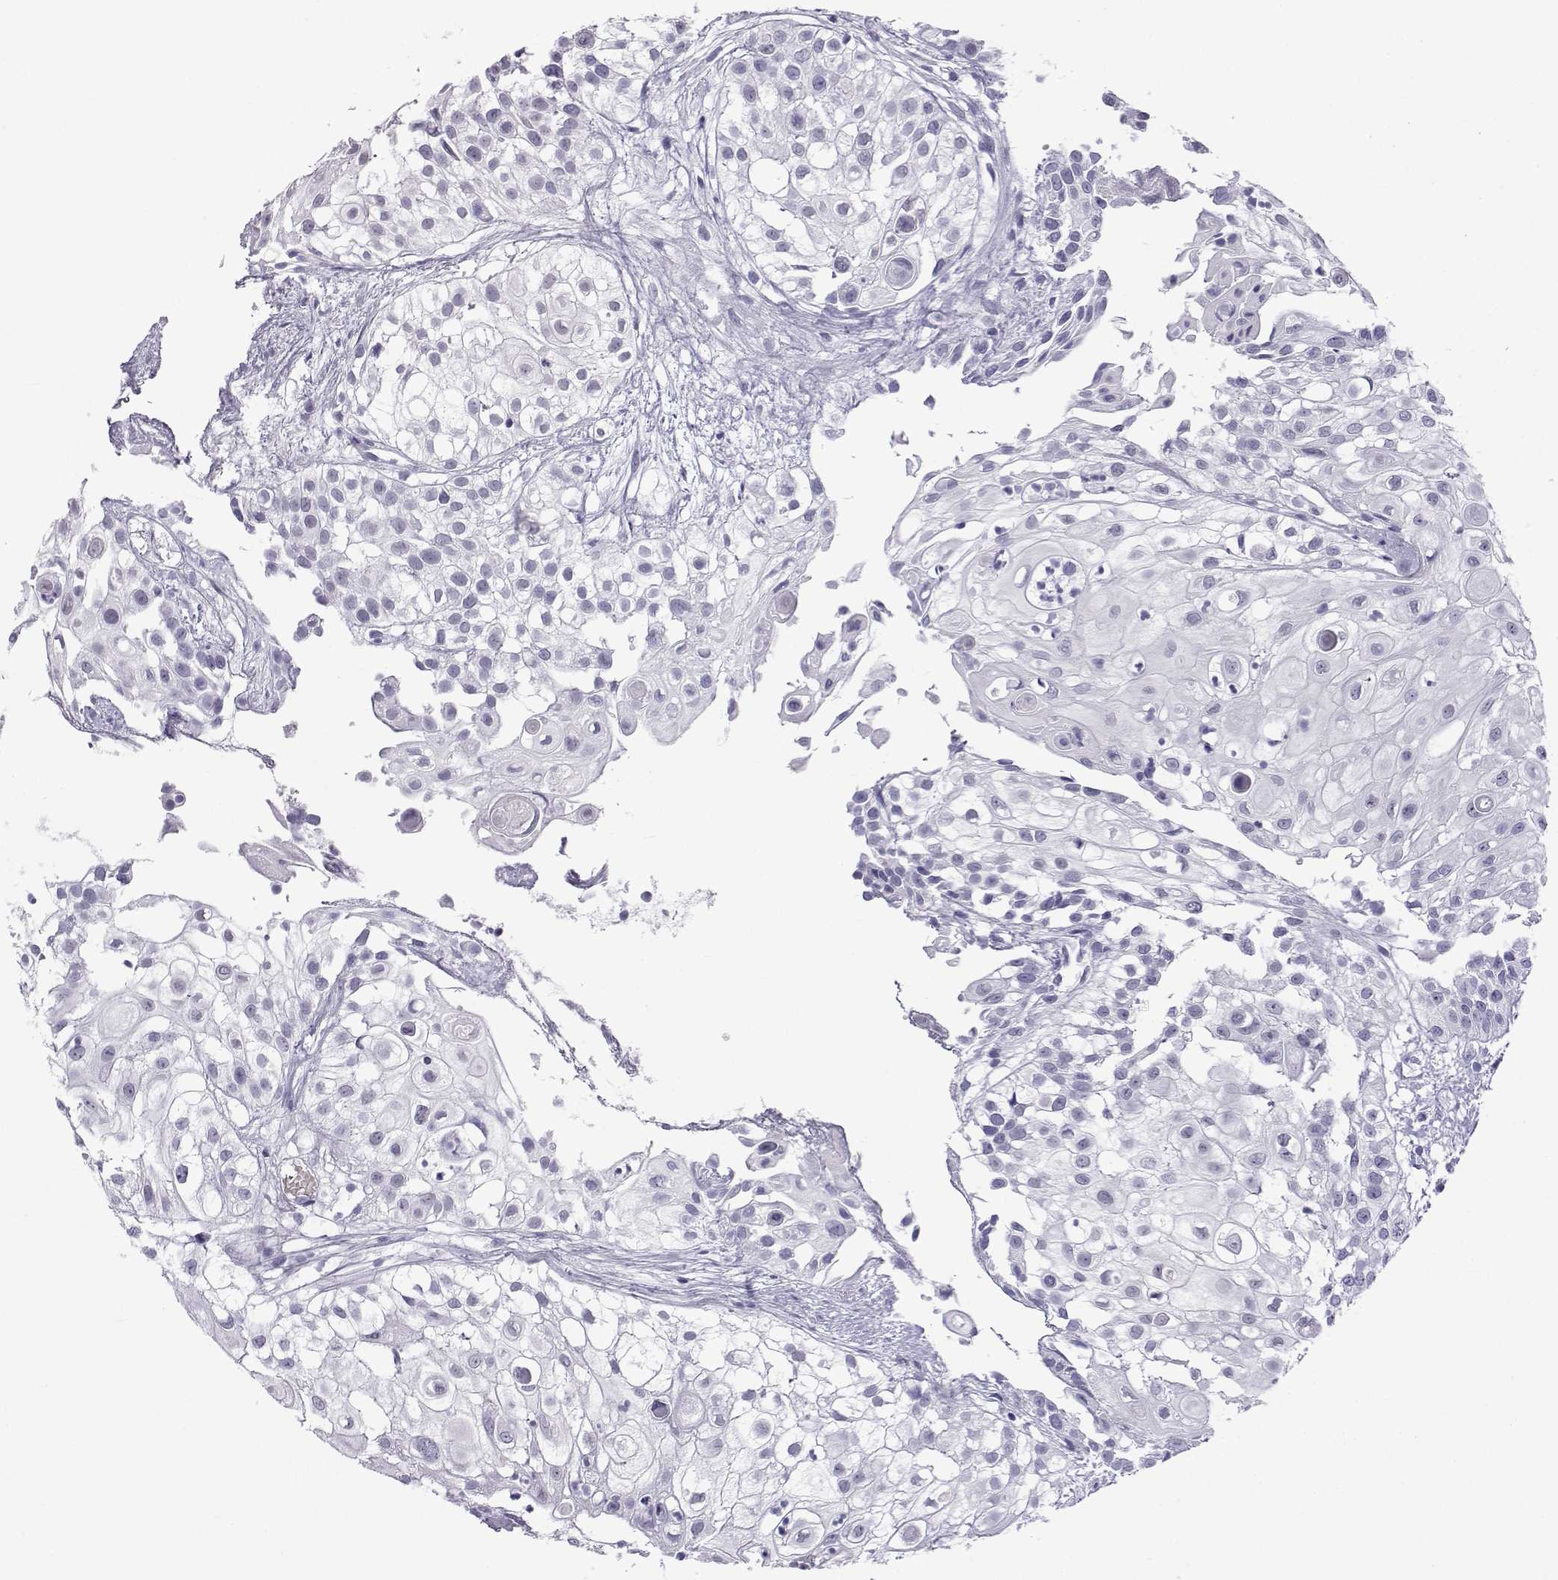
{"staining": {"intensity": "negative", "quantity": "none", "location": "none"}, "tissue": "urothelial cancer", "cell_type": "Tumor cells", "image_type": "cancer", "snomed": [{"axis": "morphology", "description": "Urothelial carcinoma, High grade"}, {"axis": "topography", "description": "Urinary bladder"}], "caption": "IHC micrograph of neoplastic tissue: urothelial carcinoma (high-grade) stained with DAB displays no significant protein expression in tumor cells.", "gene": "ACTL7A", "patient": {"sex": "female", "age": 79}}